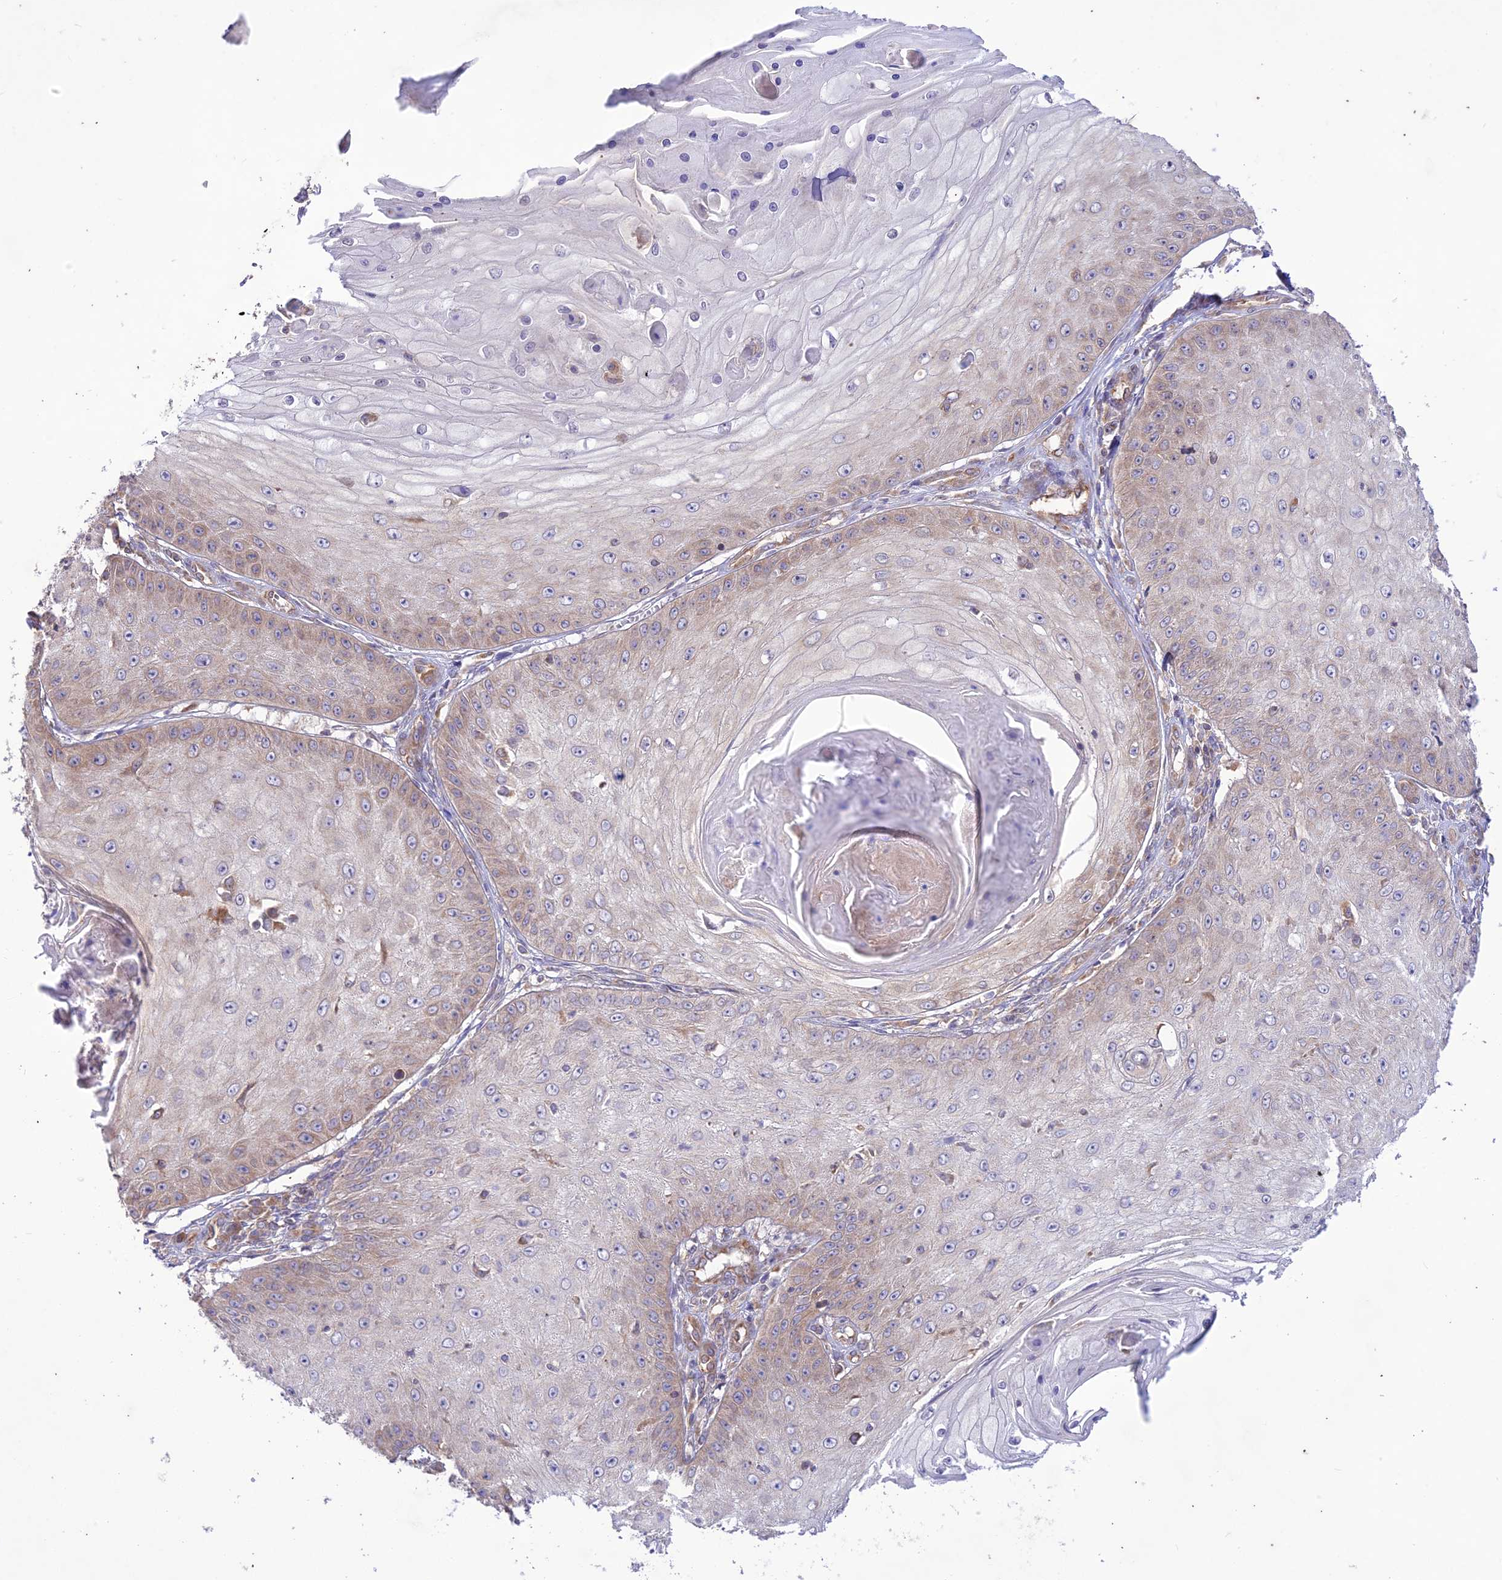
{"staining": {"intensity": "weak", "quantity": "25%-75%", "location": "cytoplasmic/membranous"}, "tissue": "skin cancer", "cell_type": "Tumor cells", "image_type": "cancer", "snomed": [{"axis": "morphology", "description": "Squamous cell carcinoma, NOS"}, {"axis": "topography", "description": "Skin"}], "caption": "This histopathology image demonstrates squamous cell carcinoma (skin) stained with IHC to label a protein in brown. The cytoplasmic/membranous of tumor cells show weak positivity for the protein. Nuclei are counter-stained blue.", "gene": "TMEM259", "patient": {"sex": "male", "age": 70}}